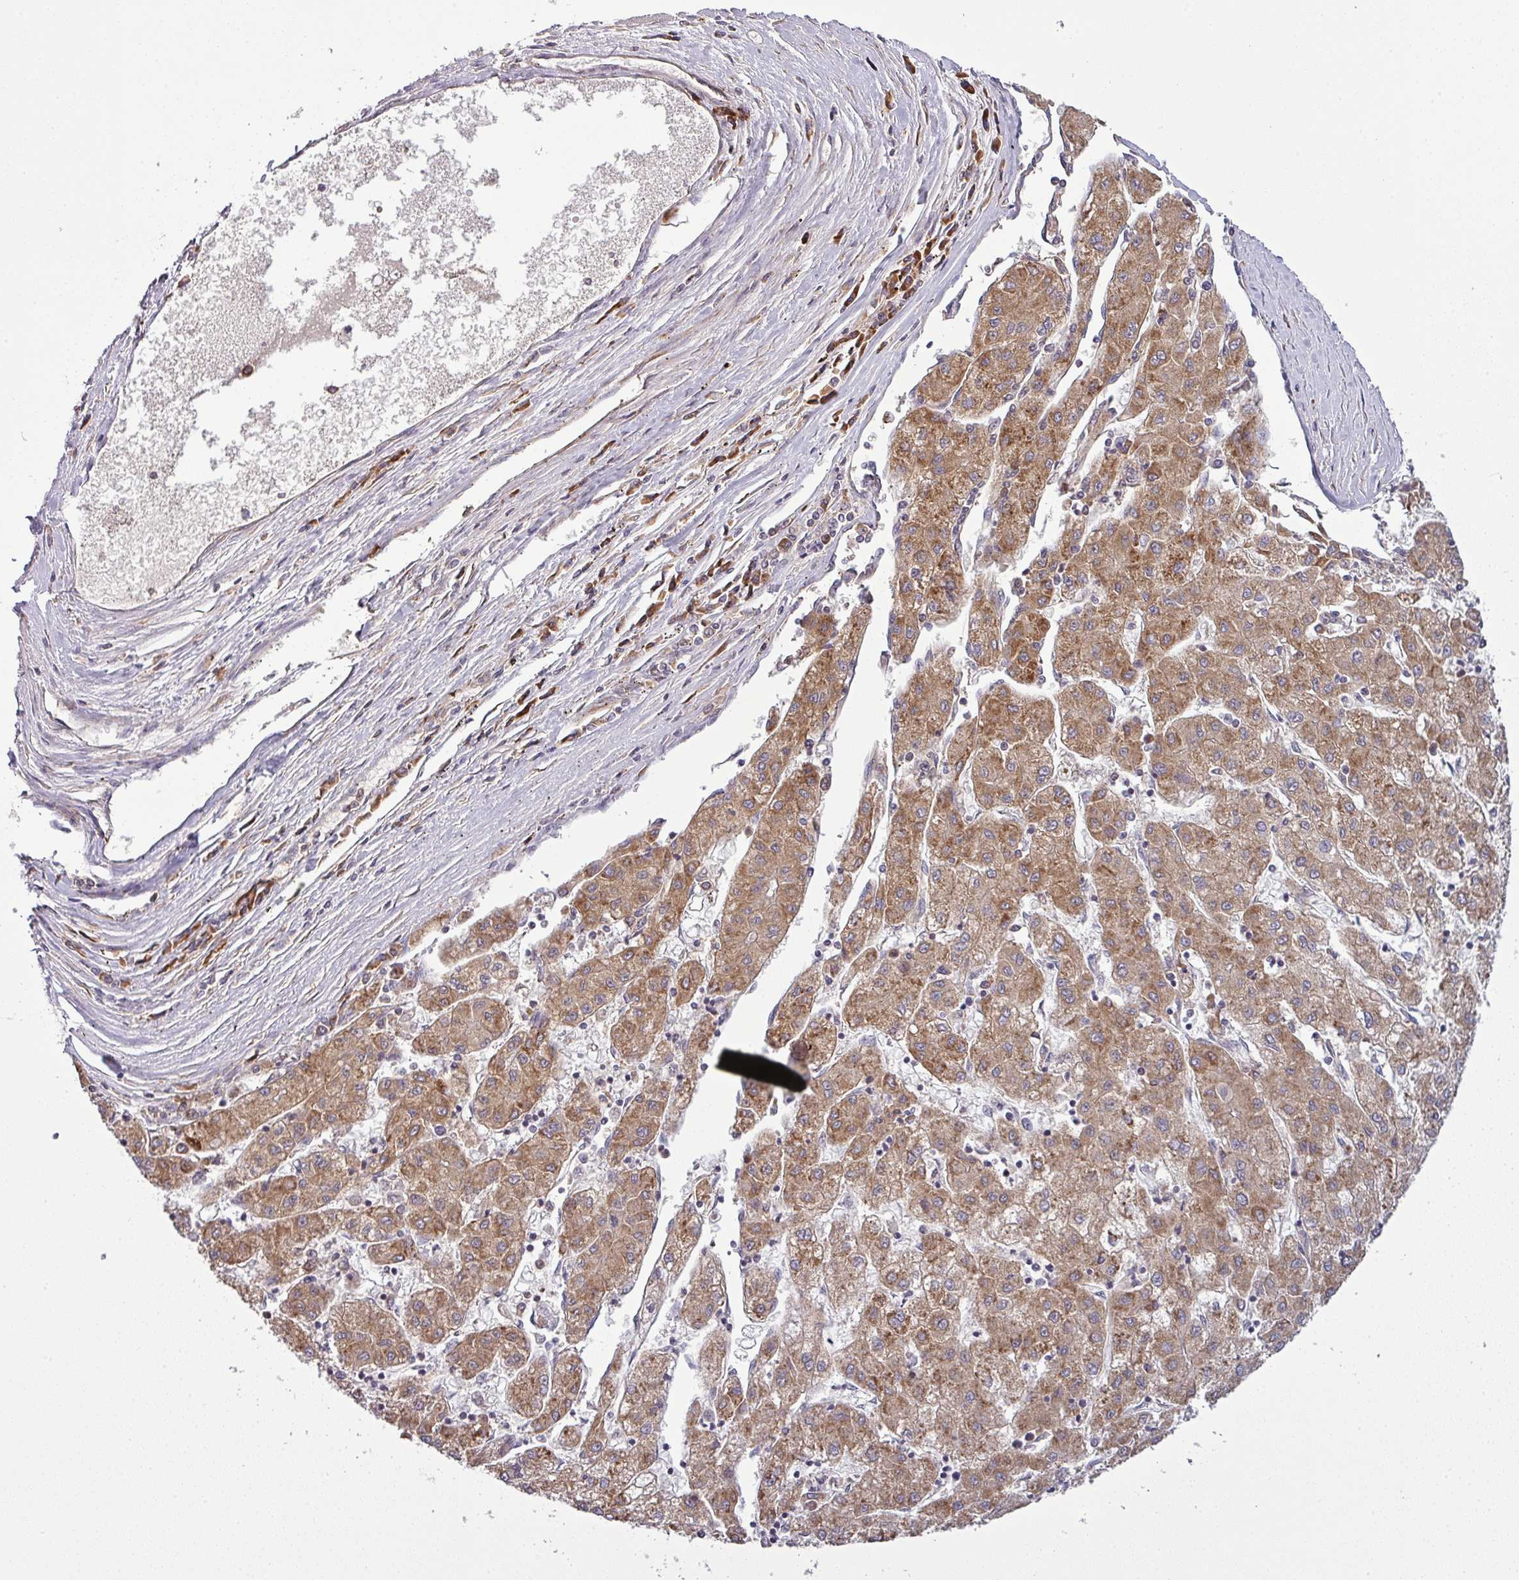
{"staining": {"intensity": "moderate", "quantity": ">75%", "location": "cytoplasmic/membranous"}, "tissue": "liver cancer", "cell_type": "Tumor cells", "image_type": "cancer", "snomed": [{"axis": "morphology", "description": "Carcinoma, Hepatocellular, NOS"}, {"axis": "topography", "description": "Liver"}], "caption": "A high-resolution micrograph shows immunohistochemistry (IHC) staining of liver hepatocellular carcinoma, which reveals moderate cytoplasmic/membranous expression in about >75% of tumor cells.", "gene": "LRRC74B", "patient": {"sex": "male", "age": 72}}